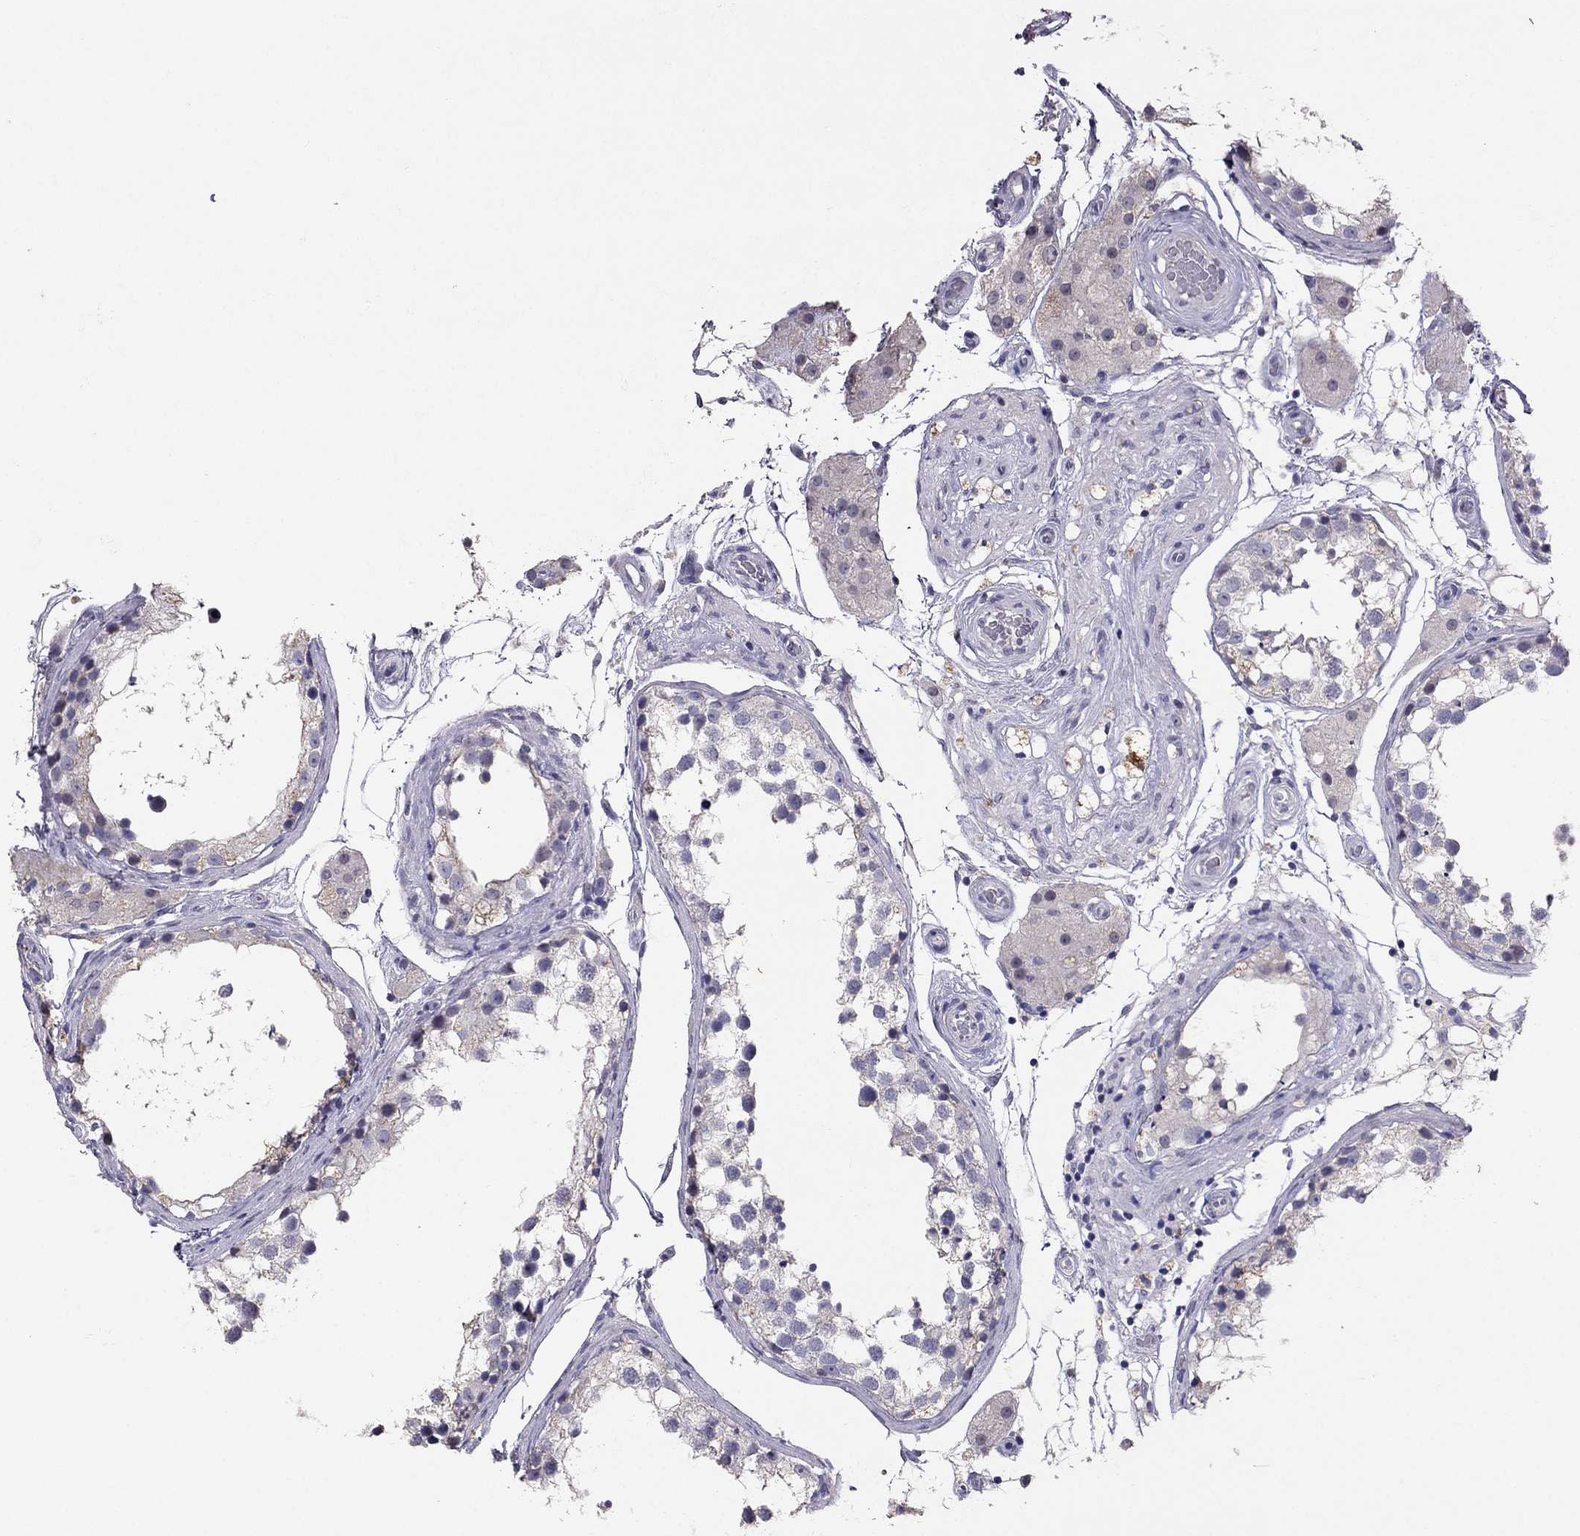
{"staining": {"intensity": "negative", "quantity": "none", "location": "none"}, "tissue": "testis", "cell_type": "Cells in seminiferous ducts", "image_type": "normal", "snomed": [{"axis": "morphology", "description": "Normal tissue, NOS"}, {"axis": "morphology", "description": "Seminoma, NOS"}, {"axis": "topography", "description": "Testis"}], "caption": "This is an IHC photomicrograph of normal testis. There is no positivity in cells in seminiferous ducts.", "gene": "FST", "patient": {"sex": "male", "age": 65}}